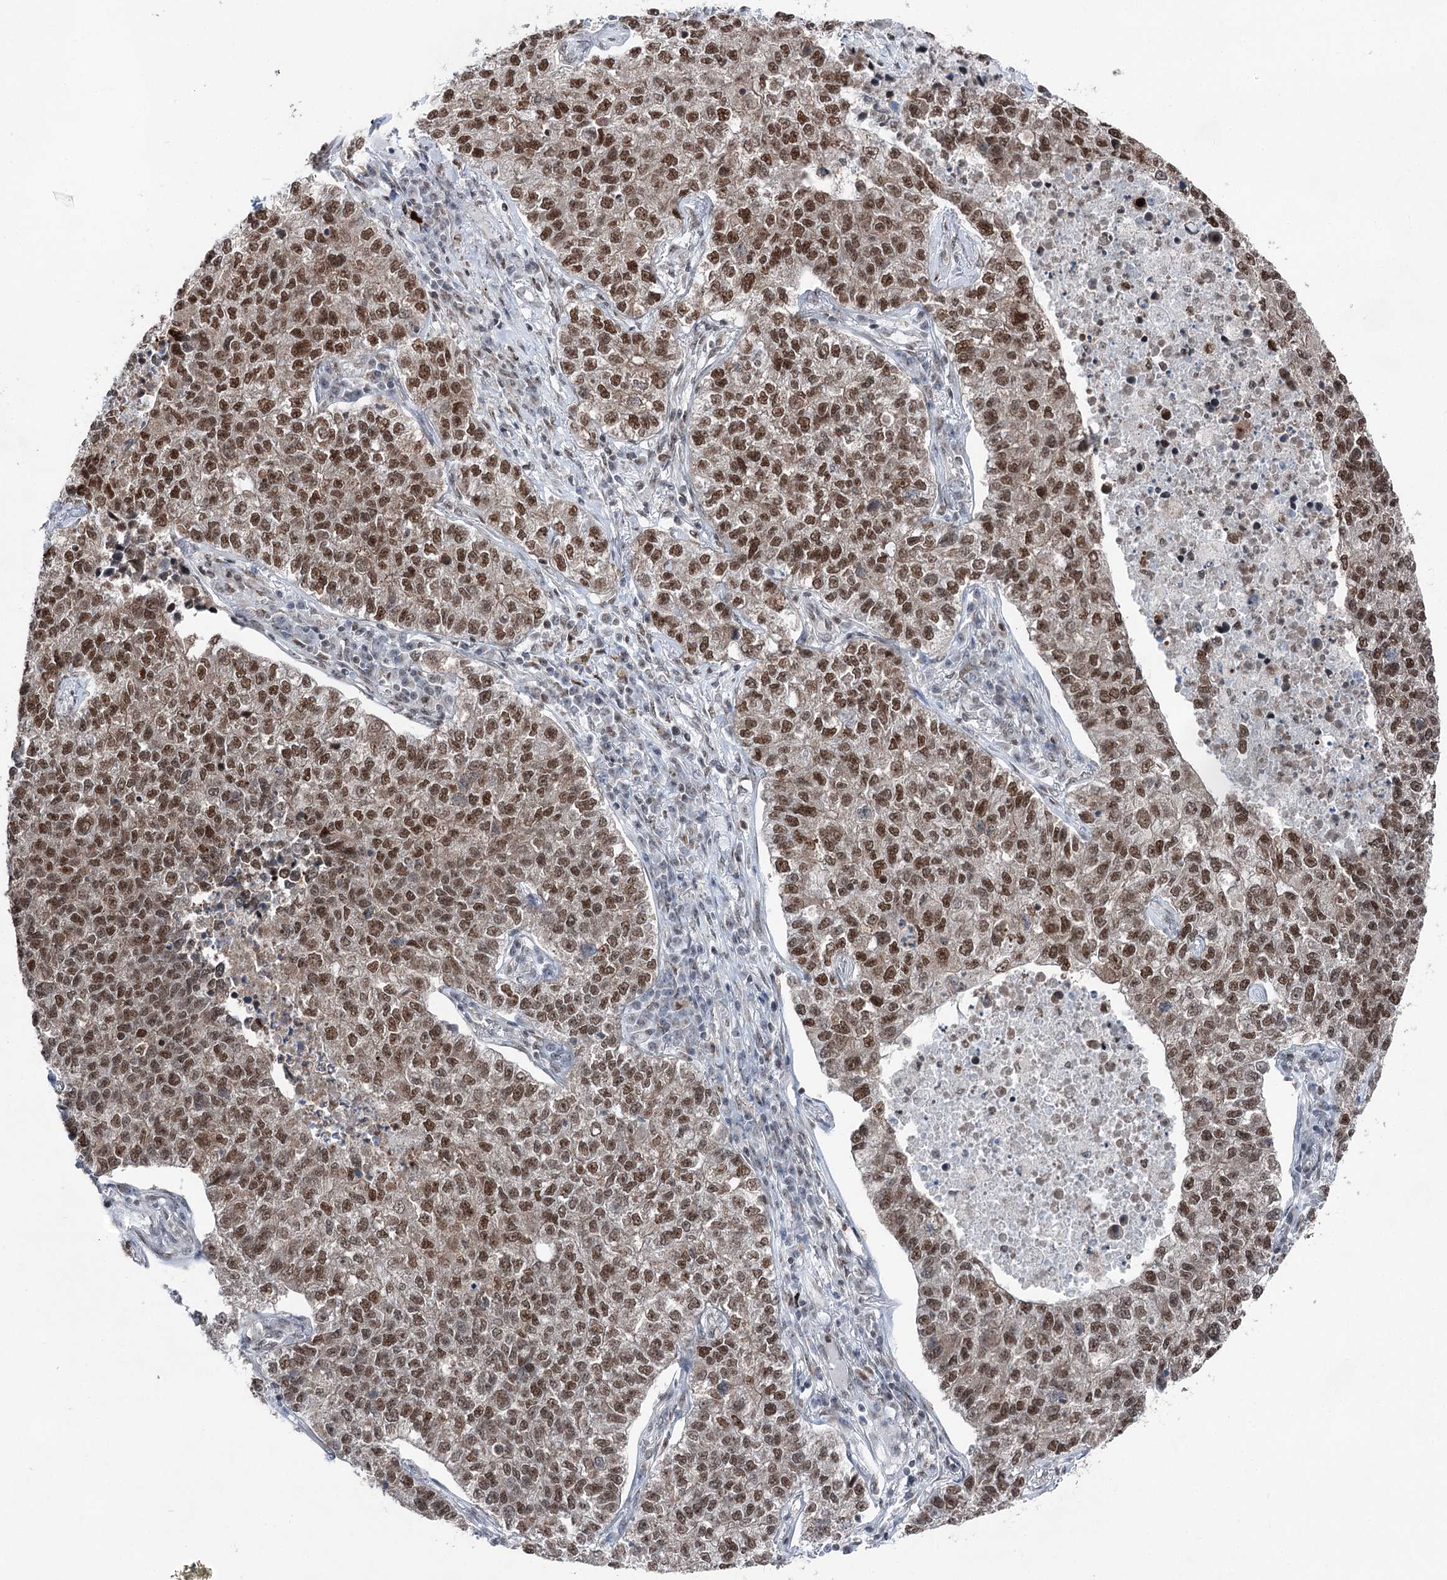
{"staining": {"intensity": "moderate", "quantity": ">75%", "location": "nuclear"}, "tissue": "lung cancer", "cell_type": "Tumor cells", "image_type": "cancer", "snomed": [{"axis": "morphology", "description": "Adenocarcinoma, NOS"}, {"axis": "topography", "description": "Lung"}], "caption": "Brown immunohistochemical staining in lung adenocarcinoma shows moderate nuclear expression in about >75% of tumor cells. (DAB (3,3'-diaminobenzidine) IHC with brightfield microscopy, high magnification).", "gene": "ZCCHC8", "patient": {"sex": "male", "age": 49}}